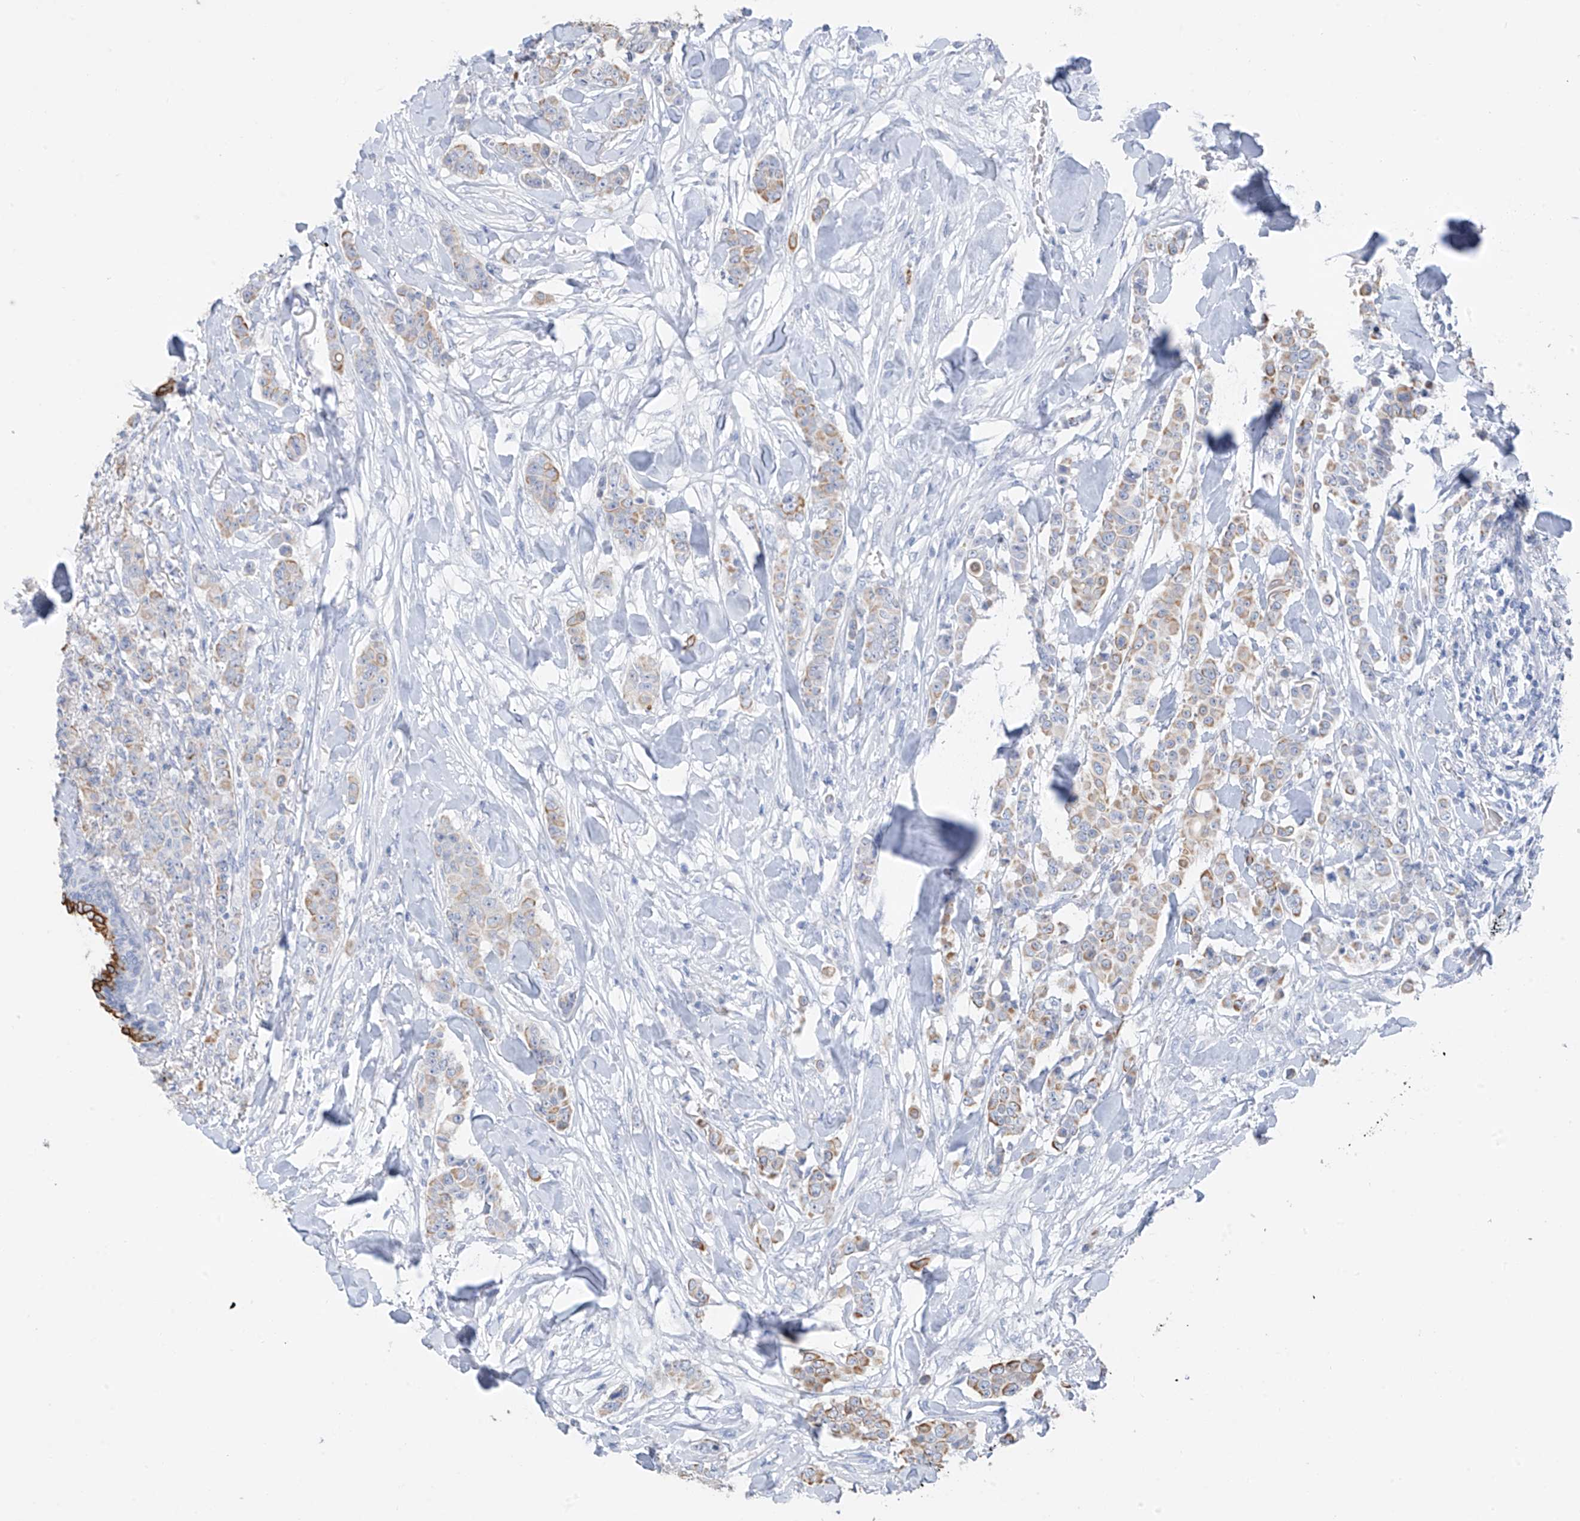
{"staining": {"intensity": "moderate", "quantity": "<25%", "location": "cytoplasmic/membranous"}, "tissue": "breast cancer", "cell_type": "Tumor cells", "image_type": "cancer", "snomed": [{"axis": "morphology", "description": "Duct carcinoma"}, {"axis": "topography", "description": "Breast"}], "caption": "High-power microscopy captured an immunohistochemistry (IHC) micrograph of breast cancer, revealing moderate cytoplasmic/membranous staining in about <25% of tumor cells.", "gene": "PAFAH1B3", "patient": {"sex": "female", "age": 40}}